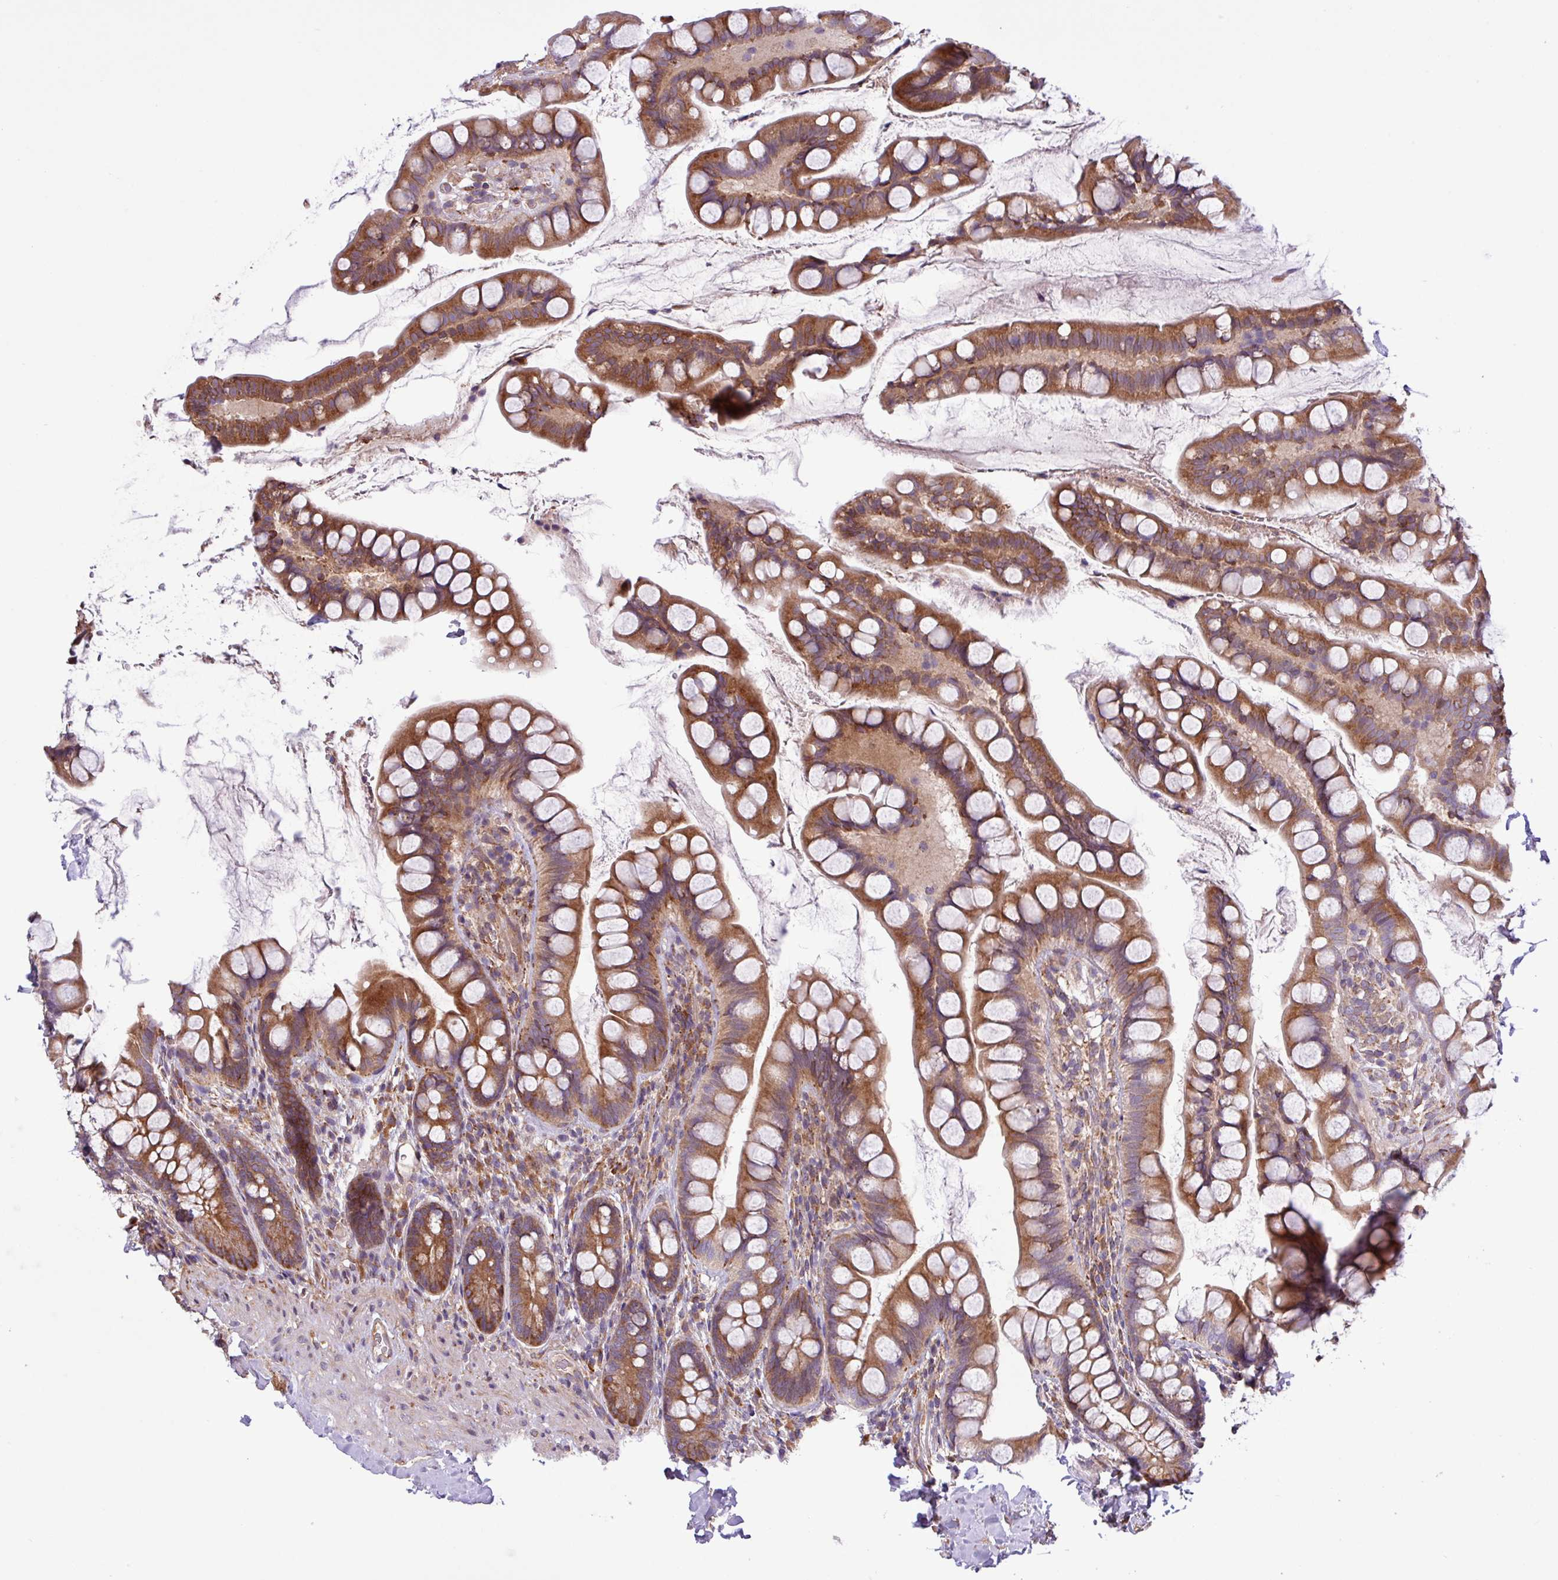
{"staining": {"intensity": "strong", "quantity": ">75%", "location": "cytoplasmic/membranous"}, "tissue": "small intestine", "cell_type": "Glandular cells", "image_type": "normal", "snomed": [{"axis": "morphology", "description": "Normal tissue, NOS"}, {"axis": "topography", "description": "Small intestine"}], "caption": "Immunohistochemical staining of normal small intestine reveals high levels of strong cytoplasmic/membranous expression in approximately >75% of glandular cells. (Brightfield microscopy of DAB IHC at high magnification).", "gene": "MEGF6", "patient": {"sex": "male", "age": 70}}